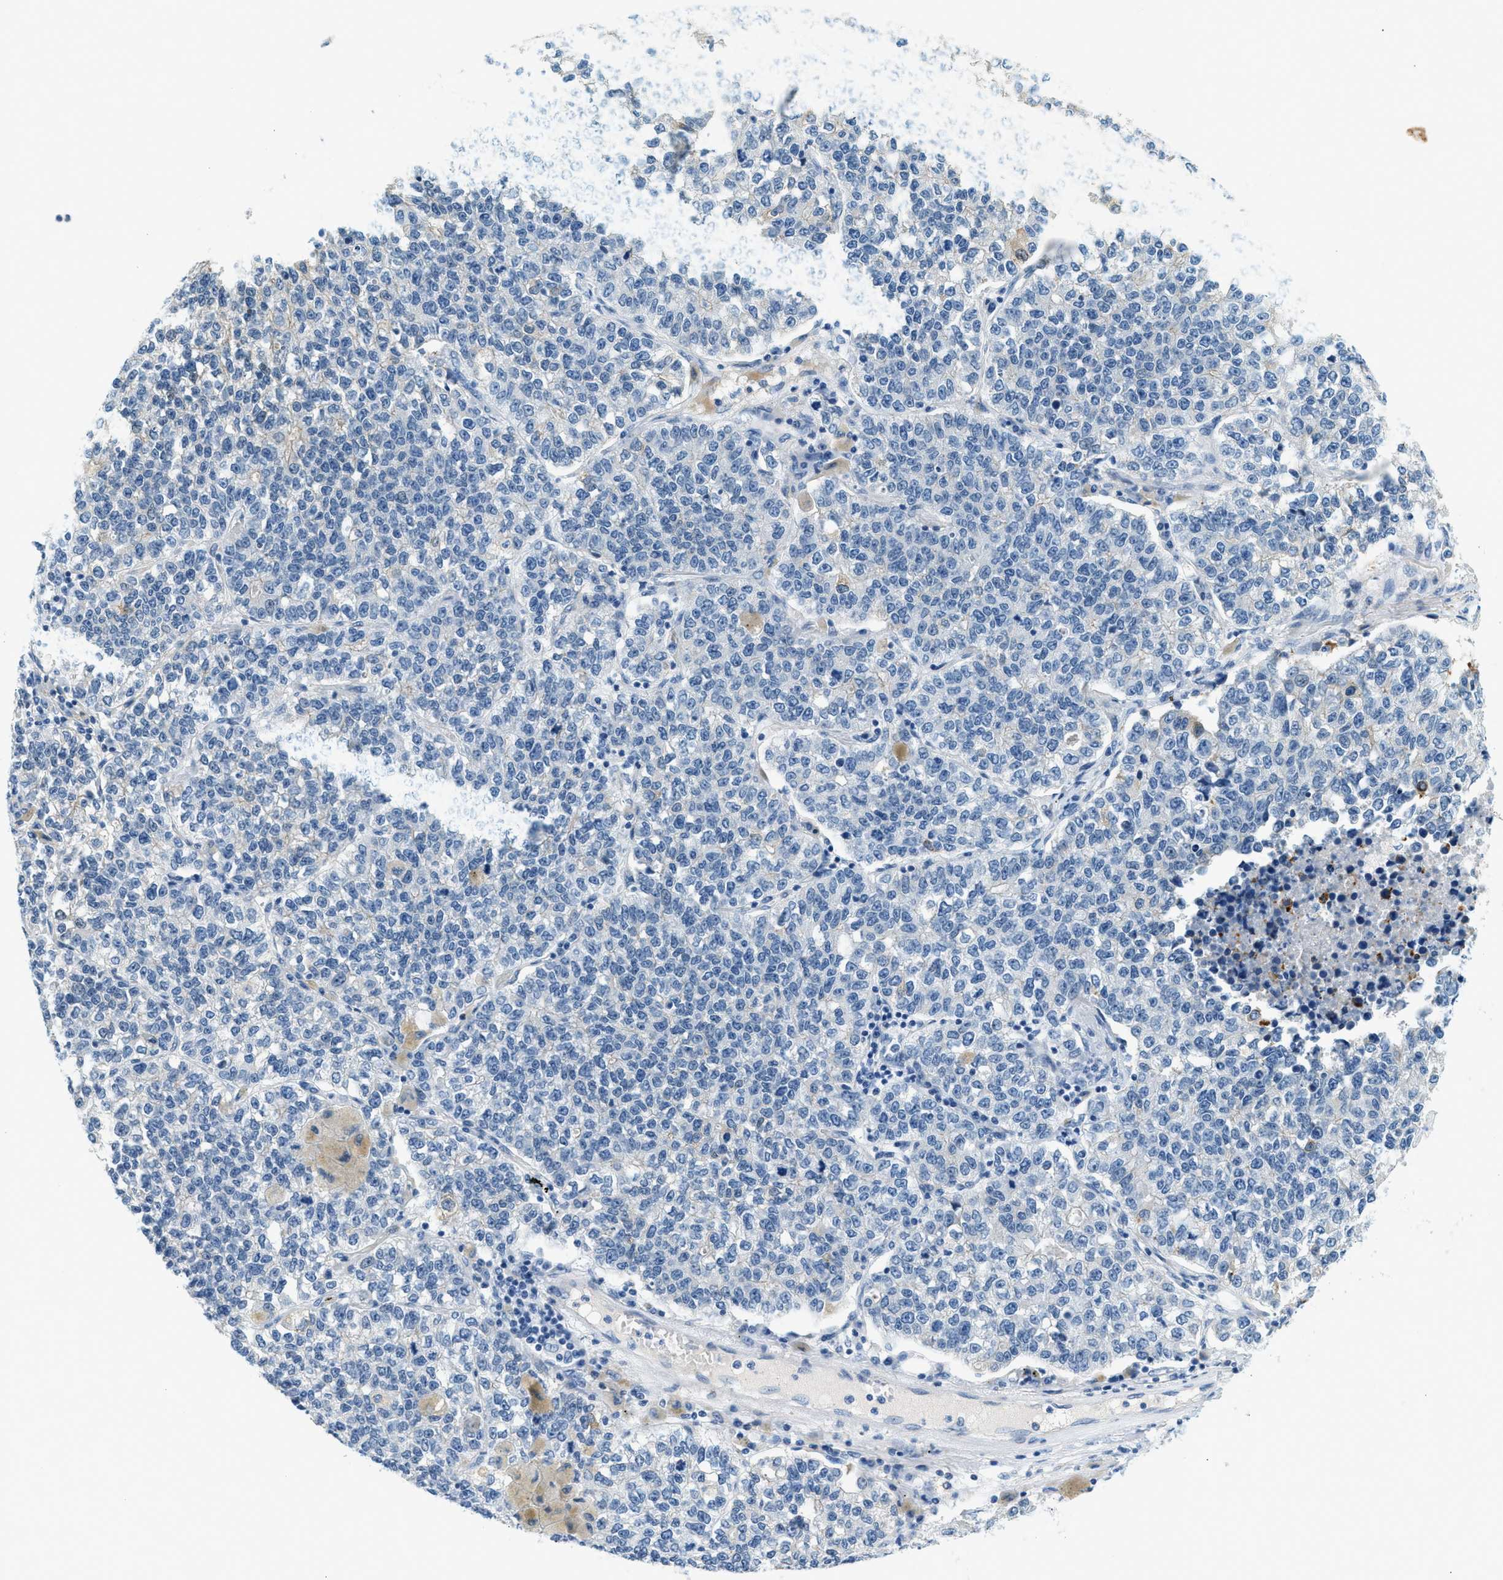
{"staining": {"intensity": "negative", "quantity": "none", "location": "none"}, "tissue": "lung cancer", "cell_type": "Tumor cells", "image_type": "cancer", "snomed": [{"axis": "morphology", "description": "Adenocarcinoma, NOS"}, {"axis": "topography", "description": "Lung"}], "caption": "IHC micrograph of human lung cancer (adenocarcinoma) stained for a protein (brown), which shows no expression in tumor cells. The staining was performed using DAB to visualize the protein expression in brown, while the nuclei were stained in blue with hematoxylin (Magnification: 20x).", "gene": "CYP4X1", "patient": {"sex": "male", "age": 49}}